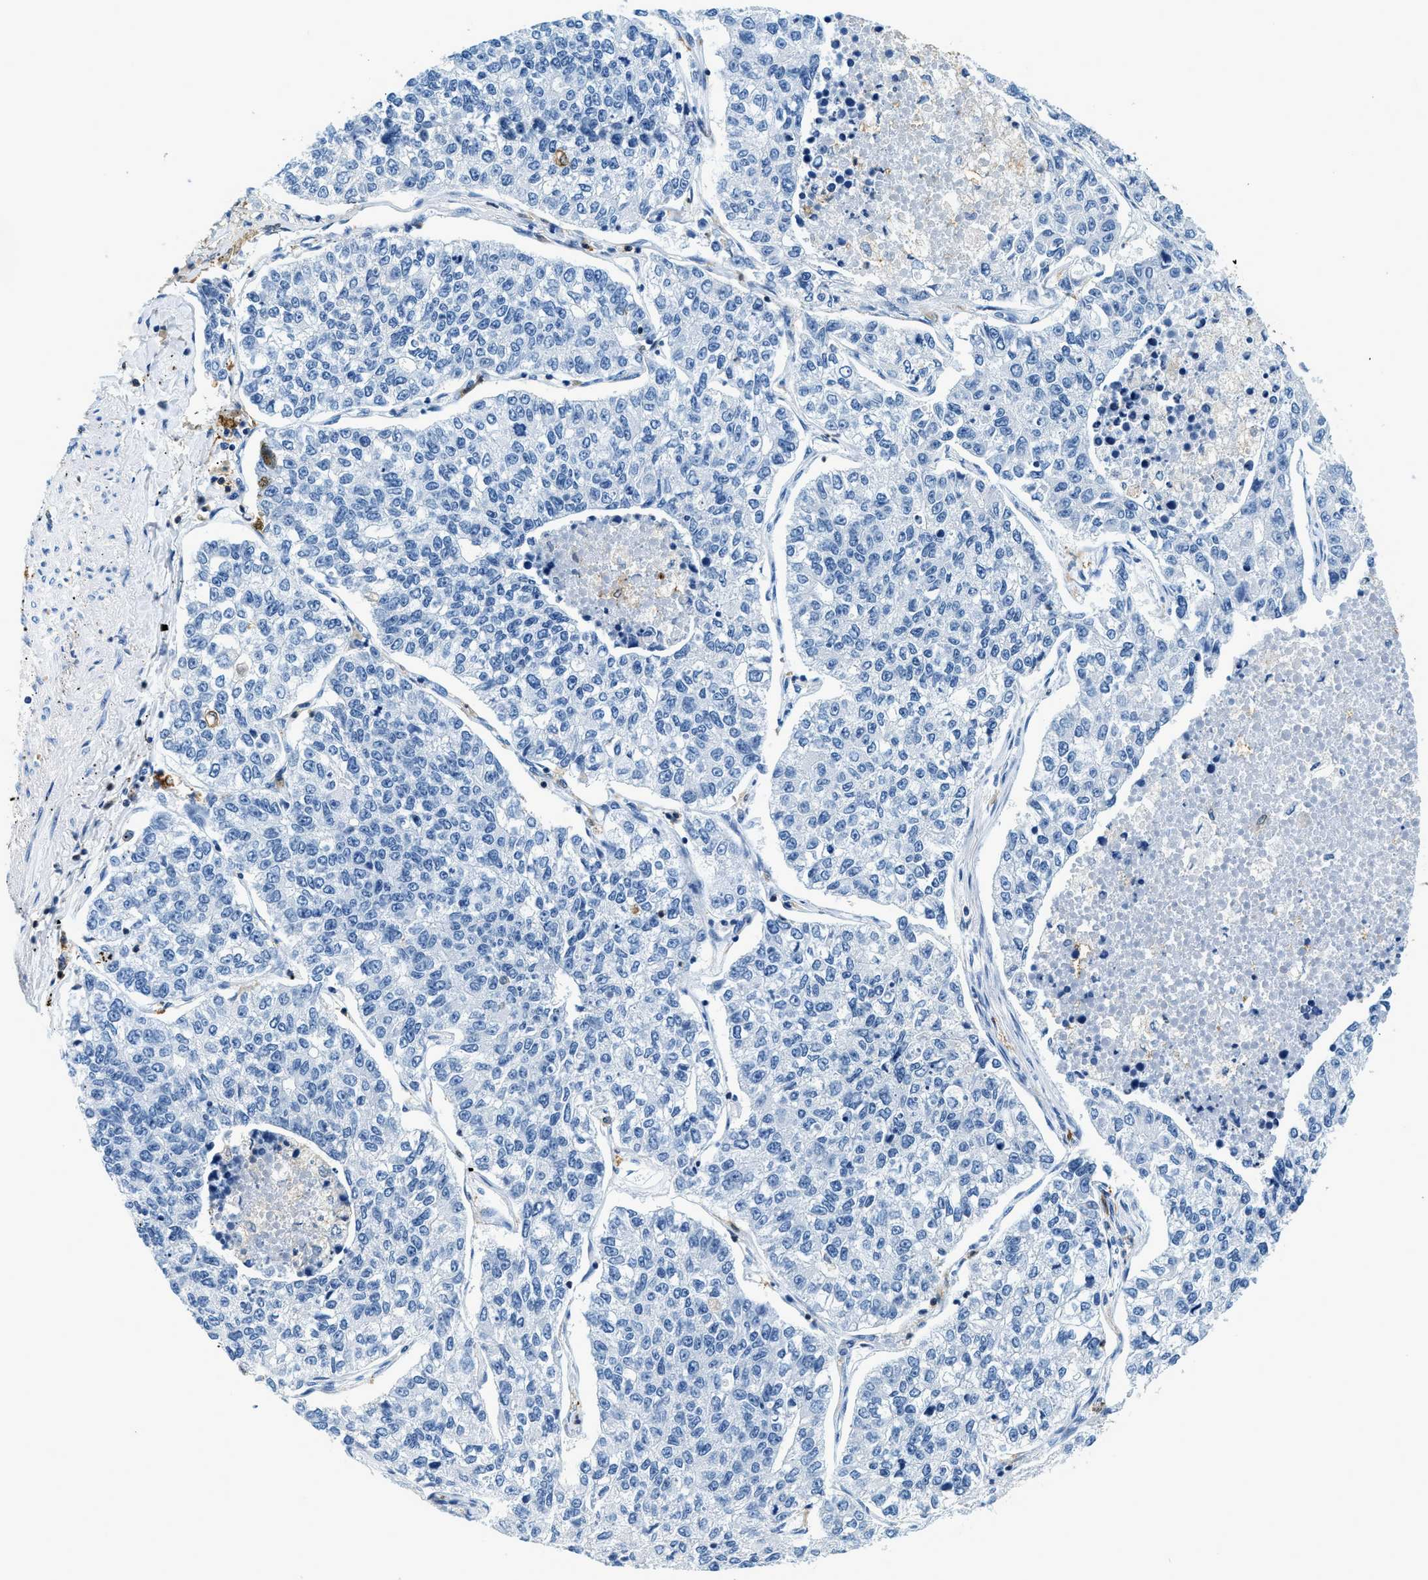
{"staining": {"intensity": "negative", "quantity": "none", "location": "none"}, "tissue": "lung cancer", "cell_type": "Tumor cells", "image_type": "cancer", "snomed": [{"axis": "morphology", "description": "Adenocarcinoma, NOS"}, {"axis": "topography", "description": "Lung"}], "caption": "Human lung adenocarcinoma stained for a protein using IHC exhibits no expression in tumor cells.", "gene": "CAPG", "patient": {"sex": "male", "age": 49}}